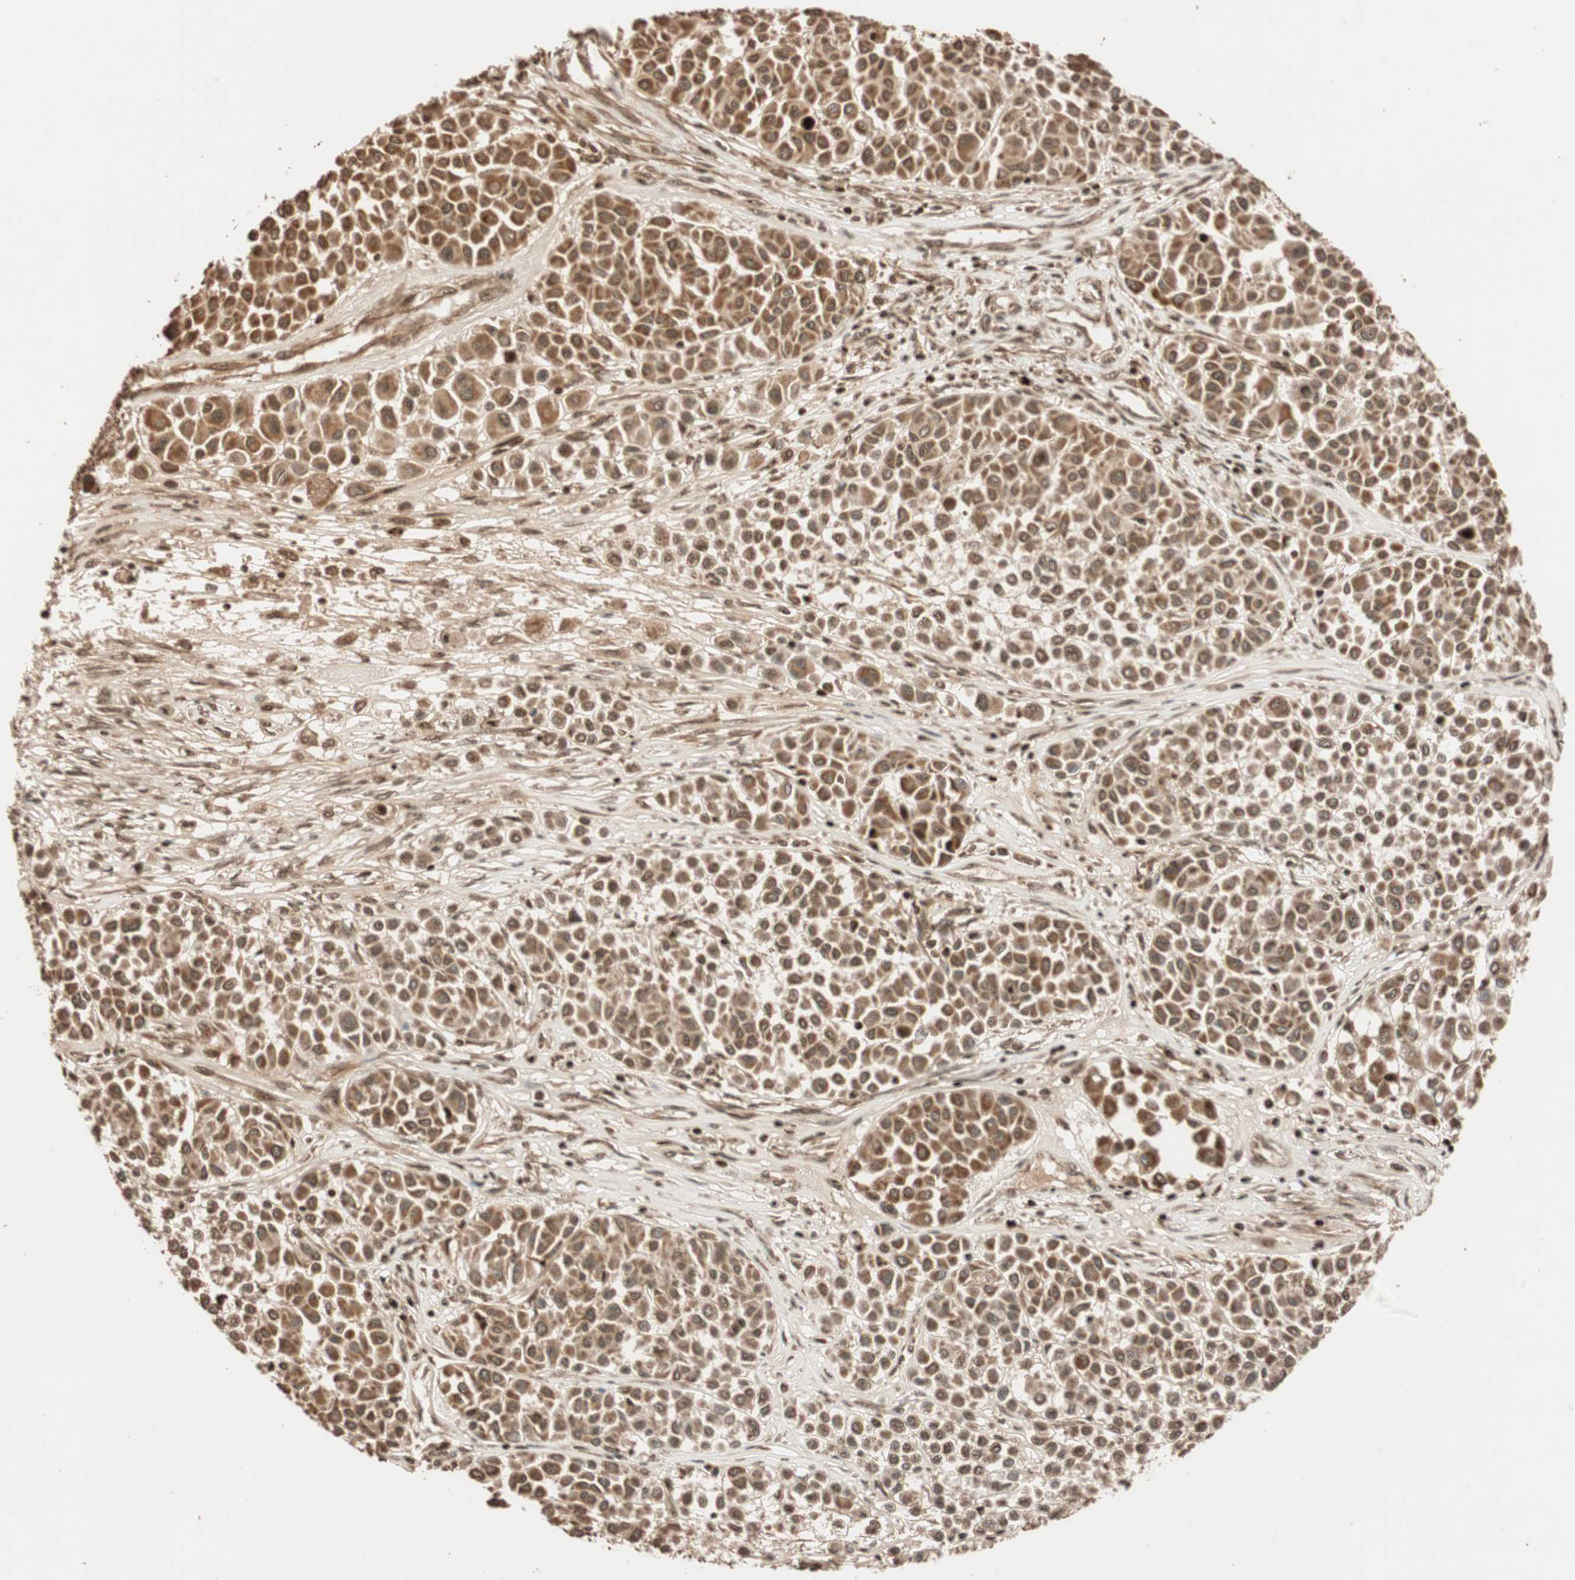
{"staining": {"intensity": "moderate", "quantity": ">75%", "location": "cytoplasmic/membranous"}, "tissue": "melanoma", "cell_type": "Tumor cells", "image_type": "cancer", "snomed": [{"axis": "morphology", "description": "Malignant melanoma, Metastatic site"}, {"axis": "topography", "description": "Soft tissue"}], "caption": "Human melanoma stained for a protein (brown) shows moderate cytoplasmic/membranous positive positivity in approximately >75% of tumor cells.", "gene": "ALKBH5", "patient": {"sex": "male", "age": 41}}